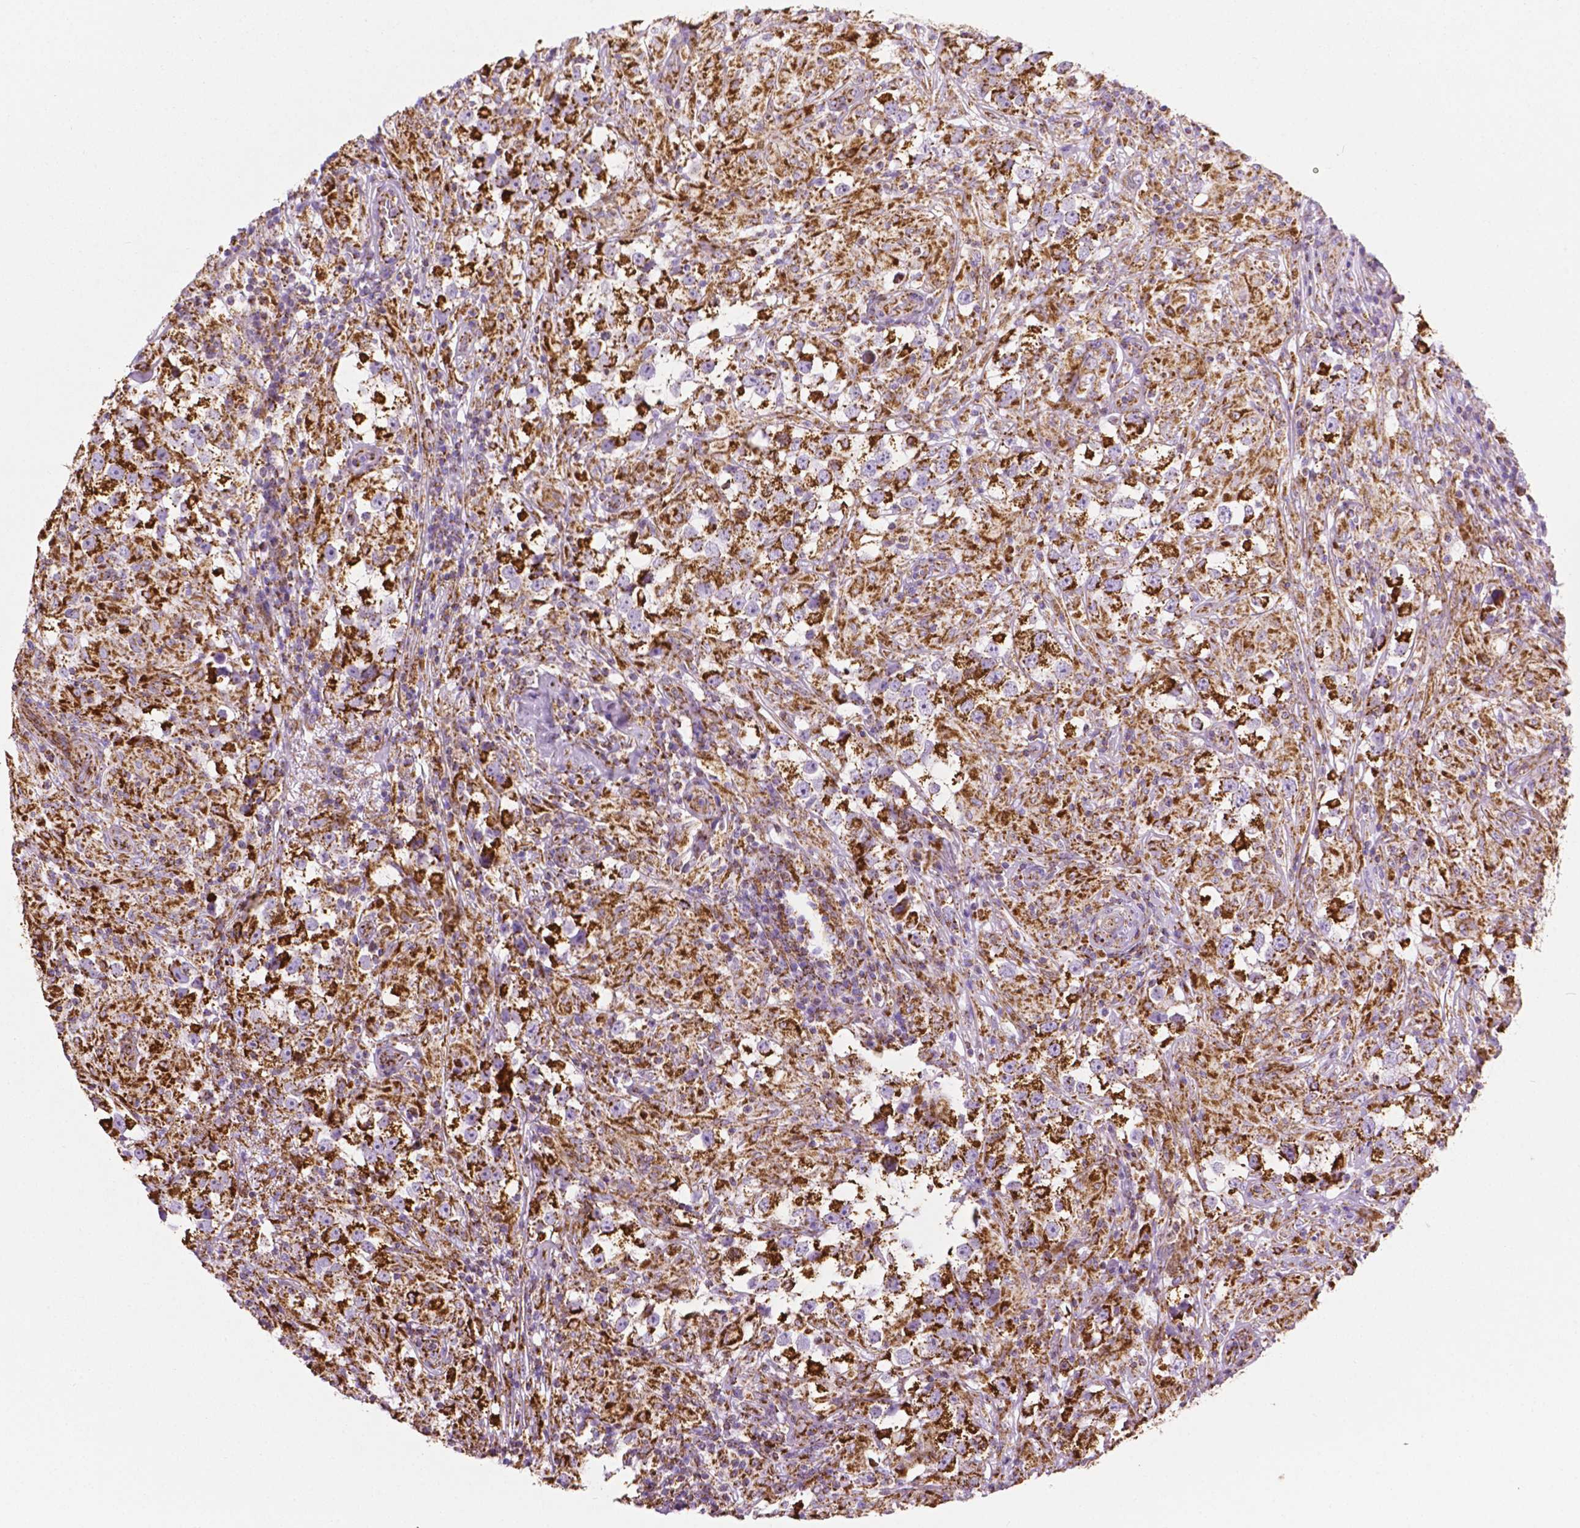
{"staining": {"intensity": "strong", "quantity": ">75%", "location": "cytoplasmic/membranous"}, "tissue": "testis cancer", "cell_type": "Tumor cells", "image_type": "cancer", "snomed": [{"axis": "morphology", "description": "Seminoma, NOS"}, {"axis": "topography", "description": "Testis"}], "caption": "A histopathology image showing strong cytoplasmic/membranous expression in approximately >75% of tumor cells in testis seminoma, as visualized by brown immunohistochemical staining.", "gene": "RMDN3", "patient": {"sex": "male", "age": 46}}